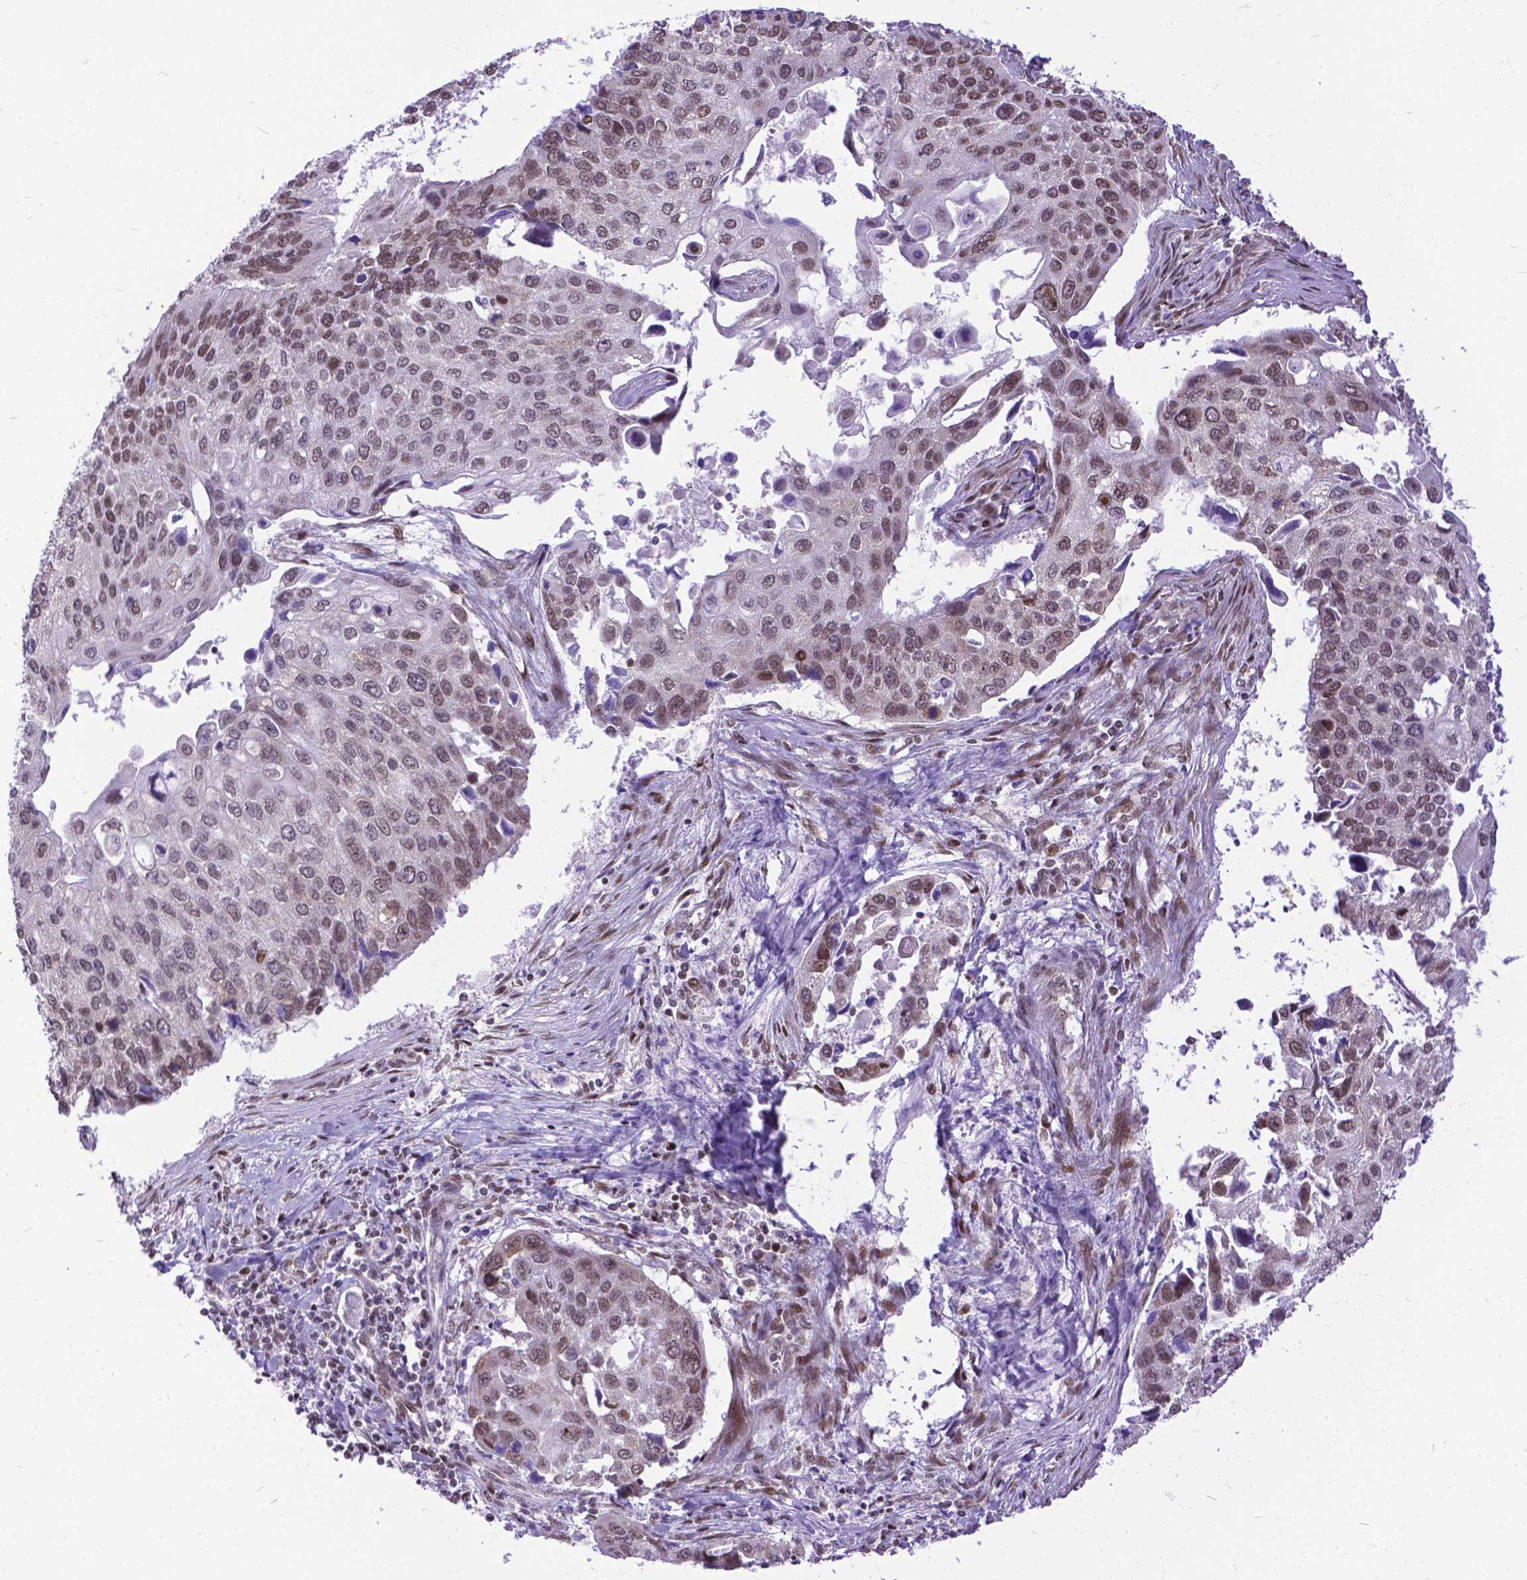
{"staining": {"intensity": "weak", "quantity": ">75%", "location": "nuclear"}, "tissue": "lung cancer", "cell_type": "Tumor cells", "image_type": "cancer", "snomed": [{"axis": "morphology", "description": "Squamous cell carcinoma, NOS"}, {"axis": "morphology", "description": "Squamous cell carcinoma, metastatic, NOS"}, {"axis": "topography", "description": "Lung"}], "caption": "Immunohistochemistry (IHC) staining of lung metastatic squamous cell carcinoma, which exhibits low levels of weak nuclear expression in approximately >75% of tumor cells indicating weak nuclear protein staining. The staining was performed using DAB (3,3'-diaminobenzidine) (brown) for protein detection and nuclei were counterstained in hematoxylin (blue).", "gene": "FAM124B", "patient": {"sex": "male", "age": 63}}